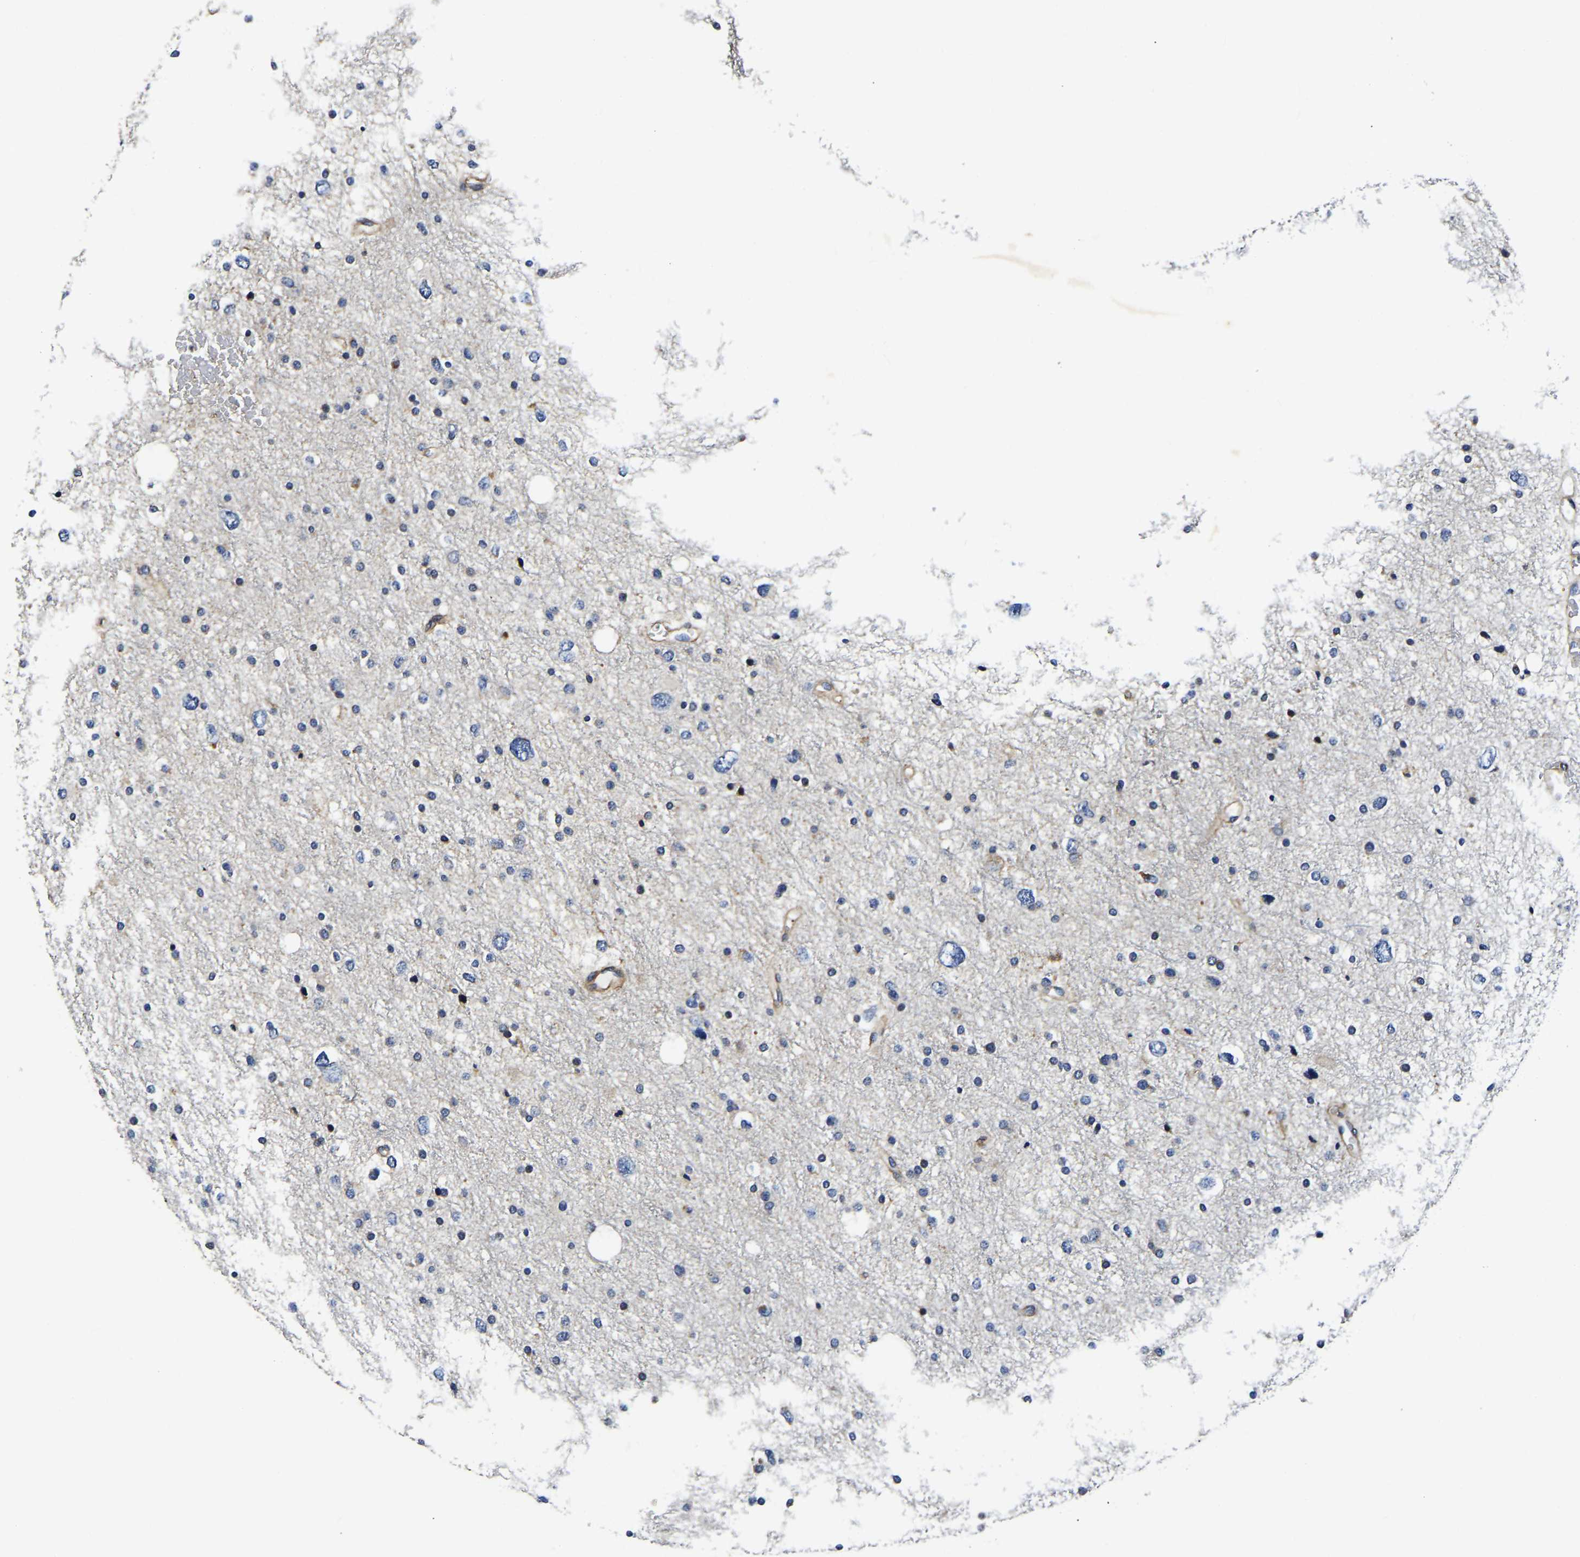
{"staining": {"intensity": "negative", "quantity": "none", "location": "none"}, "tissue": "glioma", "cell_type": "Tumor cells", "image_type": "cancer", "snomed": [{"axis": "morphology", "description": "Glioma, malignant, Low grade"}, {"axis": "topography", "description": "Brain"}], "caption": "Low-grade glioma (malignant) was stained to show a protein in brown. There is no significant staining in tumor cells. (DAB IHC, high magnification).", "gene": "KCTD17", "patient": {"sex": "female", "age": 37}}